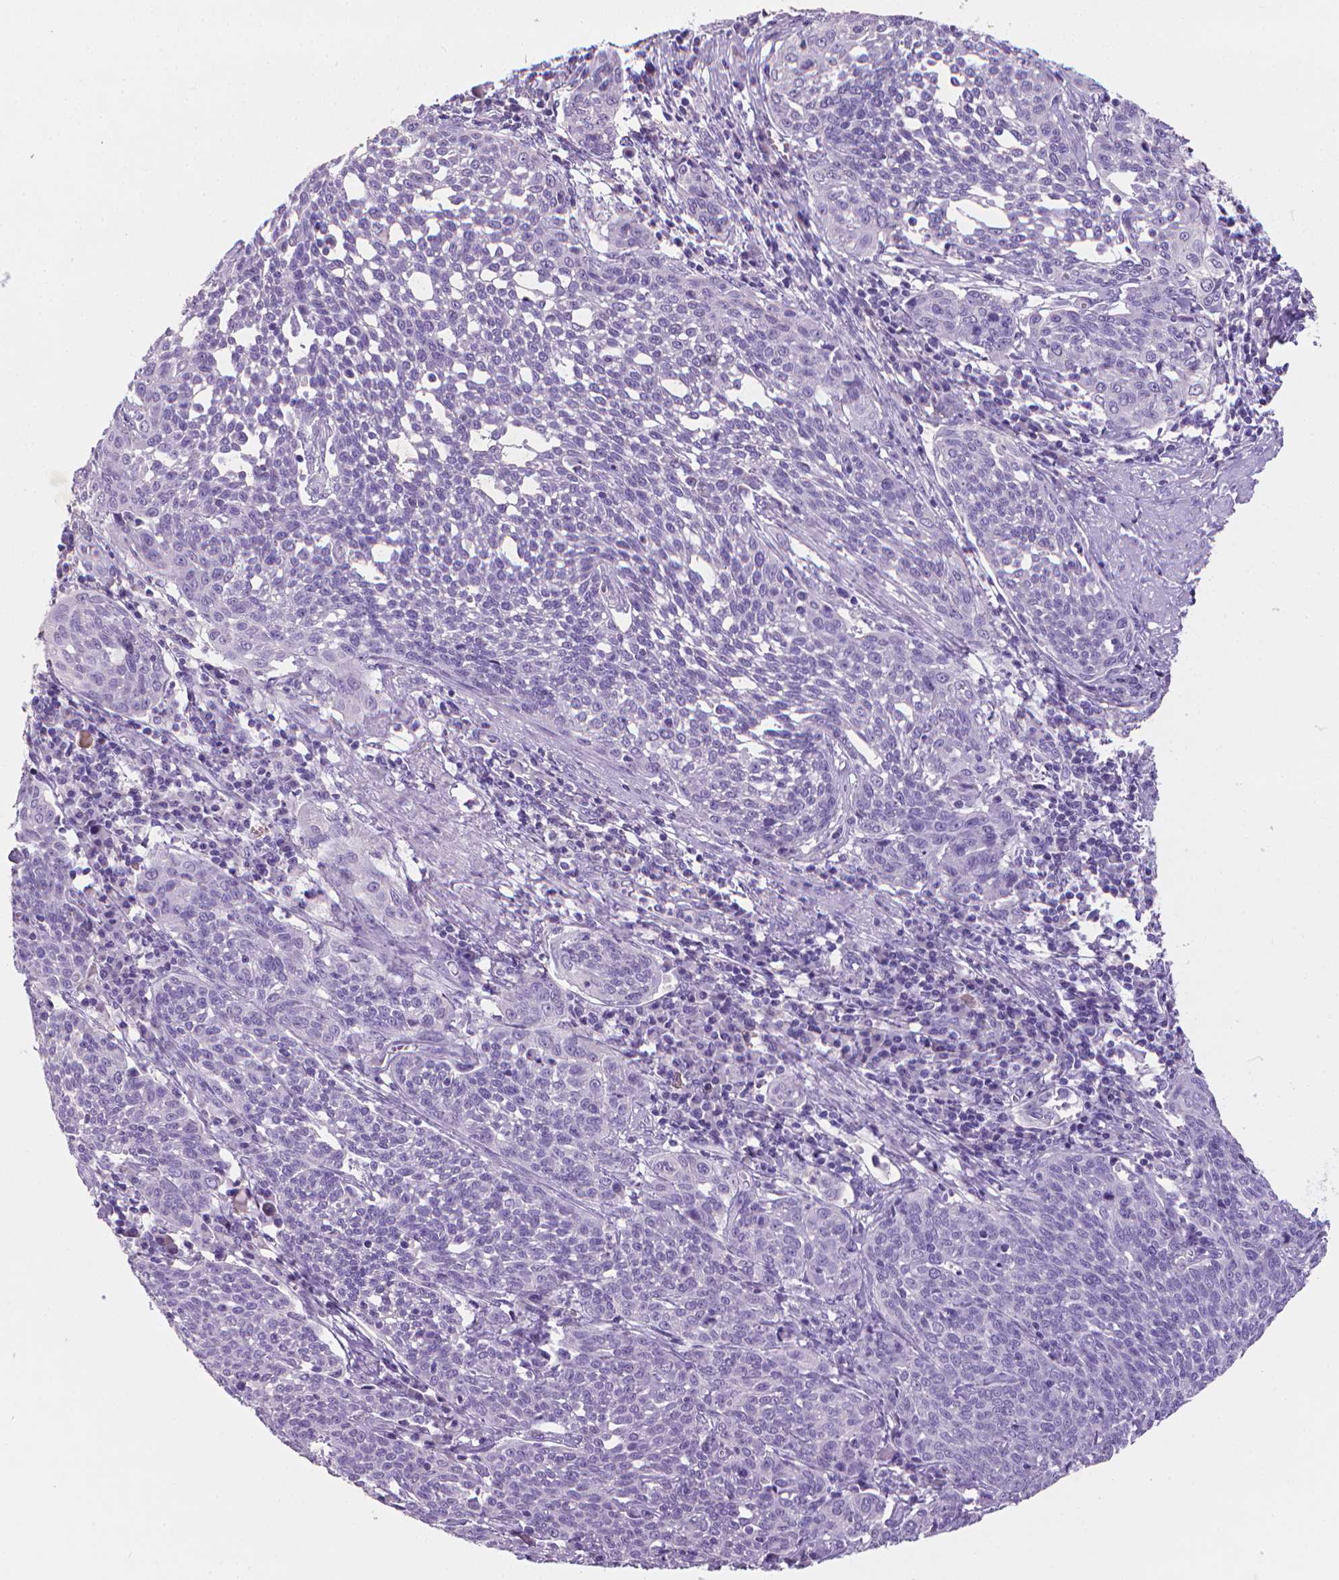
{"staining": {"intensity": "negative", "quantity": "none", "location": "none"}, "tissue": "cervical cancer", "cell_type": "Tumor cells", "image_type": "cancer", "snomed": [{"axis": "morphology", "description": "Squamous cell carcinoma, NOS"}, {"axis": "topography", "description": "Cervix"}], "caption": "Micrograph shows no significant protein positivity in tumor cells of cervical cancer. (Brightfield microscopy of DAB (3,3'-diaminobenzidine) IHC at high magnification).", "gene": "XPNPEP2", "patient": {"sex": "female", "age": 34}}